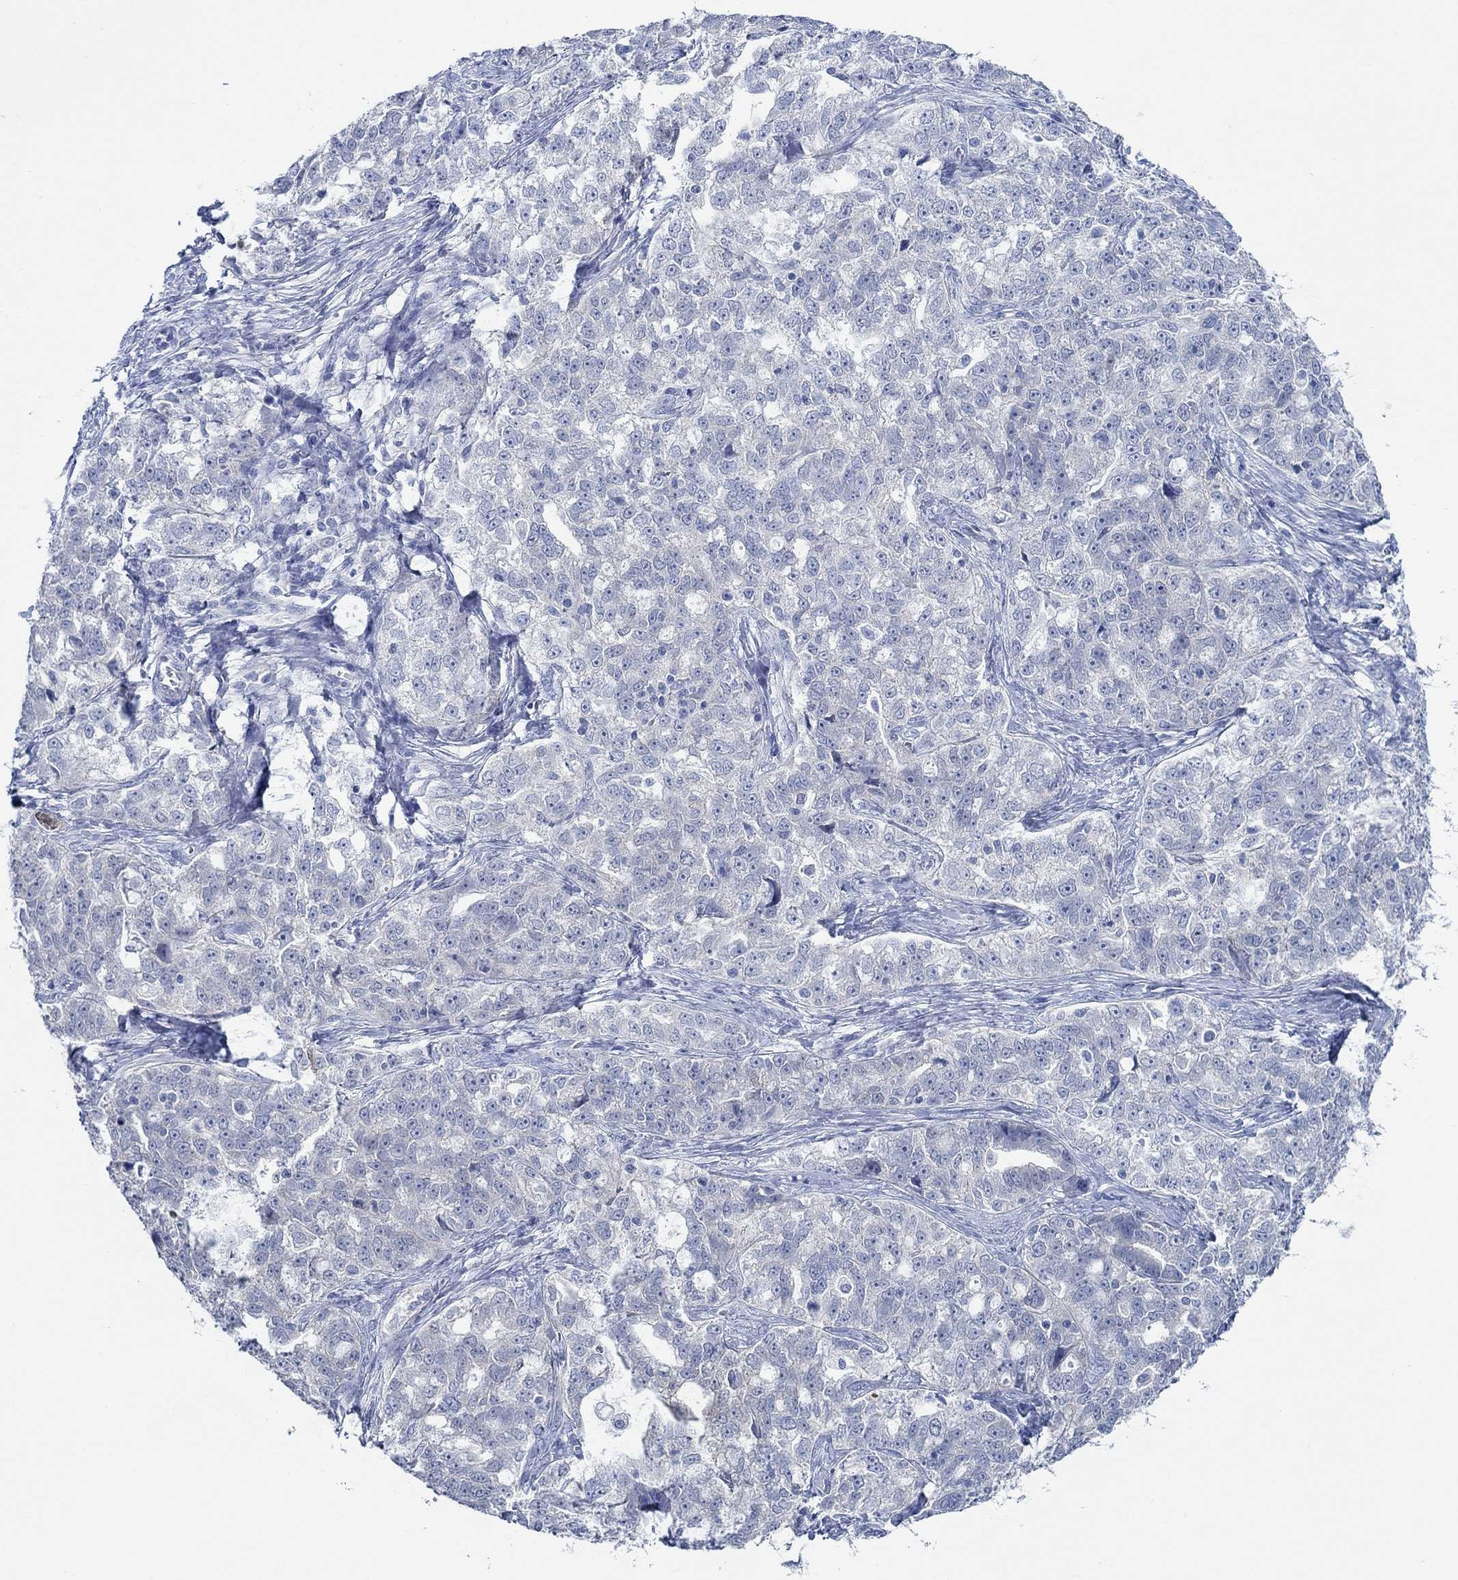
{"staining": {"intensity": "negative", "quantity": "none", "location": "none"}, "tissue": "ovarian cancer", "cell_type": "Tumor cells", "image_type": "cancer", "snomed": [{"axis": "morphology", "description": "Cystadenocarcinoma, serous, NOS"}, {"axis": "topography", "description": "Ovary"}], "caption": "This is an immunohistochemistry (IHC) photomicrograph of human ovarian serous cystadenocarcinoma. There is no expression in tumor cells.", "gene": "ZNF671", "patient": {"sex": "female", "age": 51}}